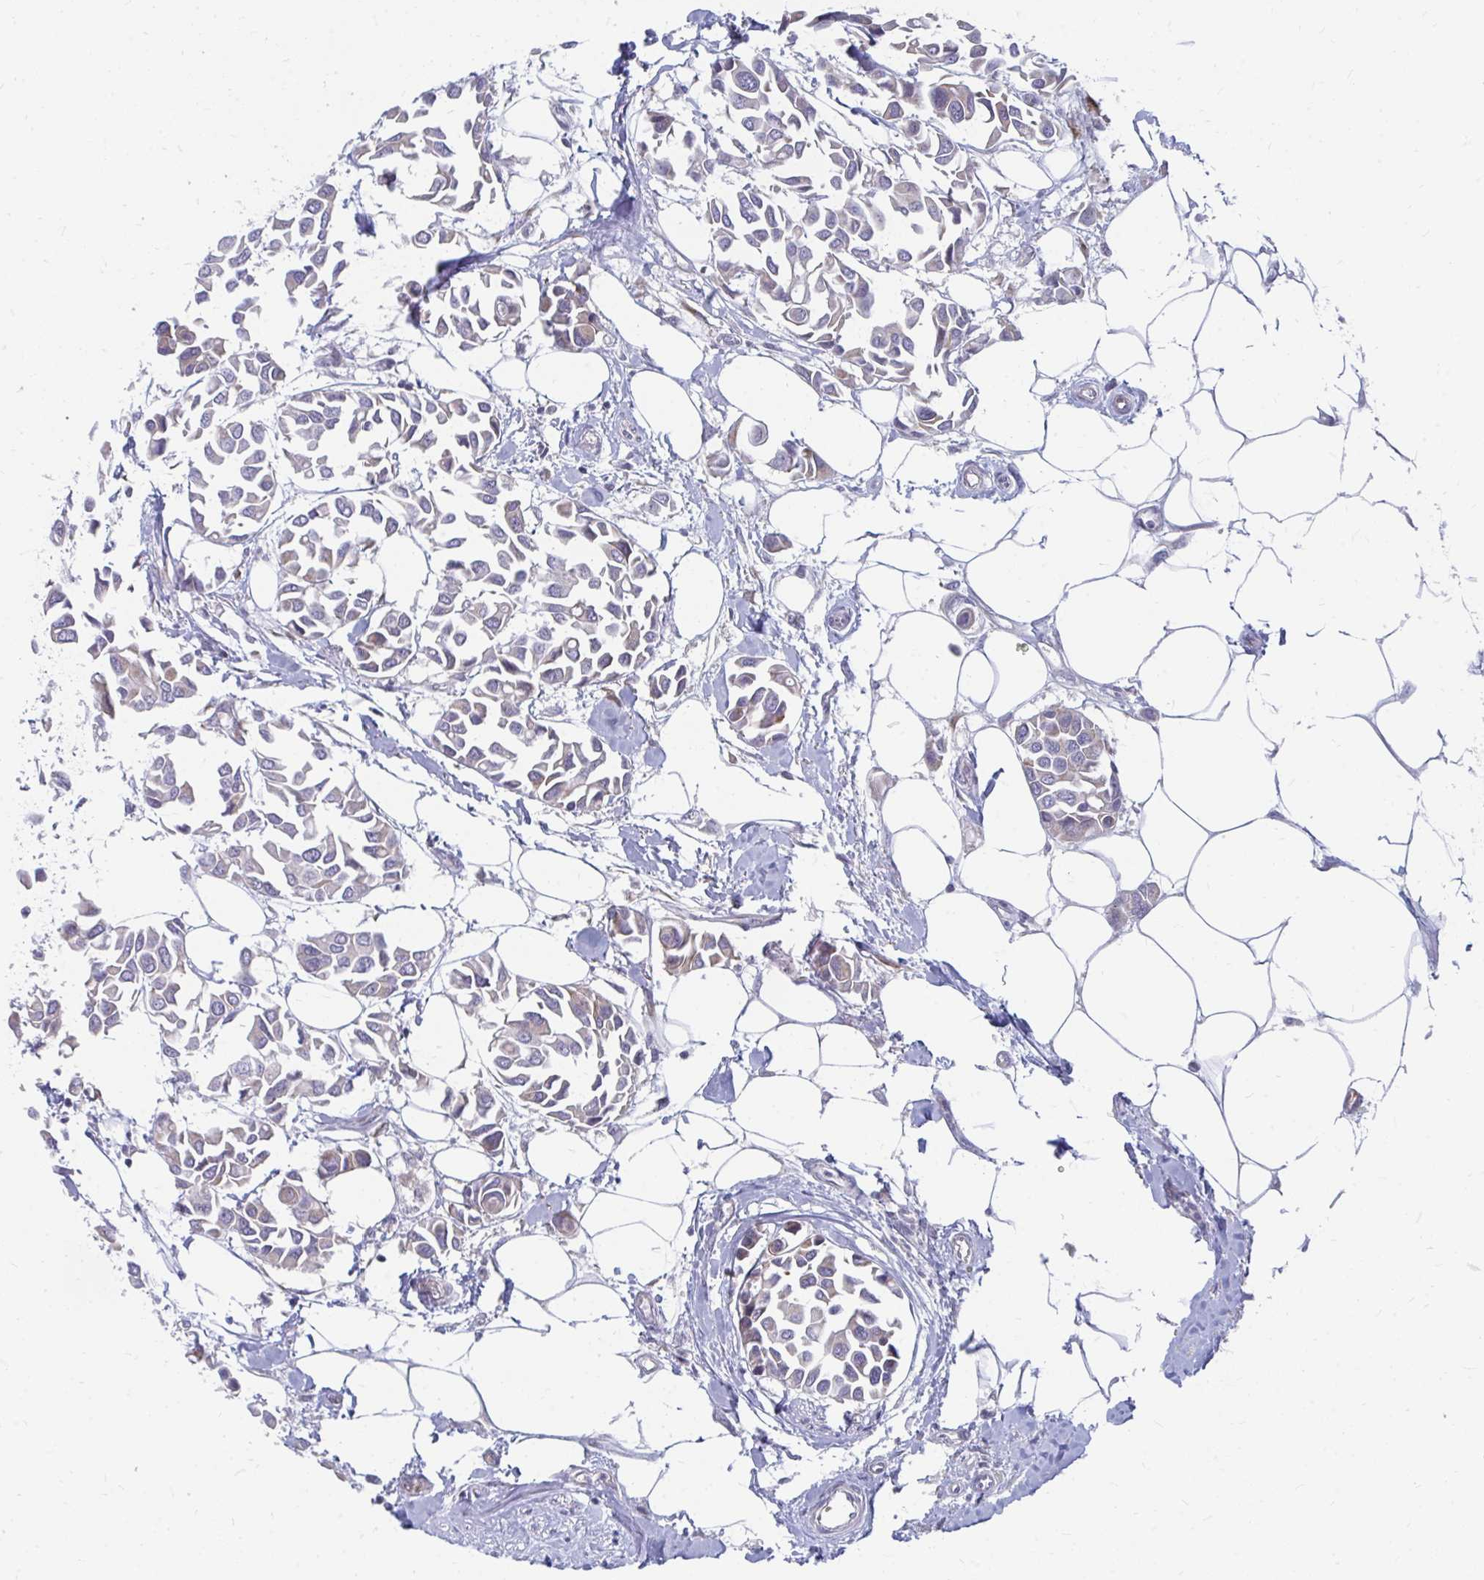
{"staining": {"intensity": "weak", "quantity": "<25%", "location": "cytoplasmic/membranous"}, "tissue": "breast cancer", "cell_type": "Tumor cells", "image_type": "cancer", "snomed": [{"axis": "morphology", "description": "Duct carcinoma"}, {"axis": "topography", "description": "Breast"}], "caption": "High power microscopy image of an immunohistochemistry image of breast cancer (infiltrating ductal carcinoma), revealing no significant staining in tumor cells.", "gene": "PABIR3", "patient": {"sex": "female", "age": 54}}